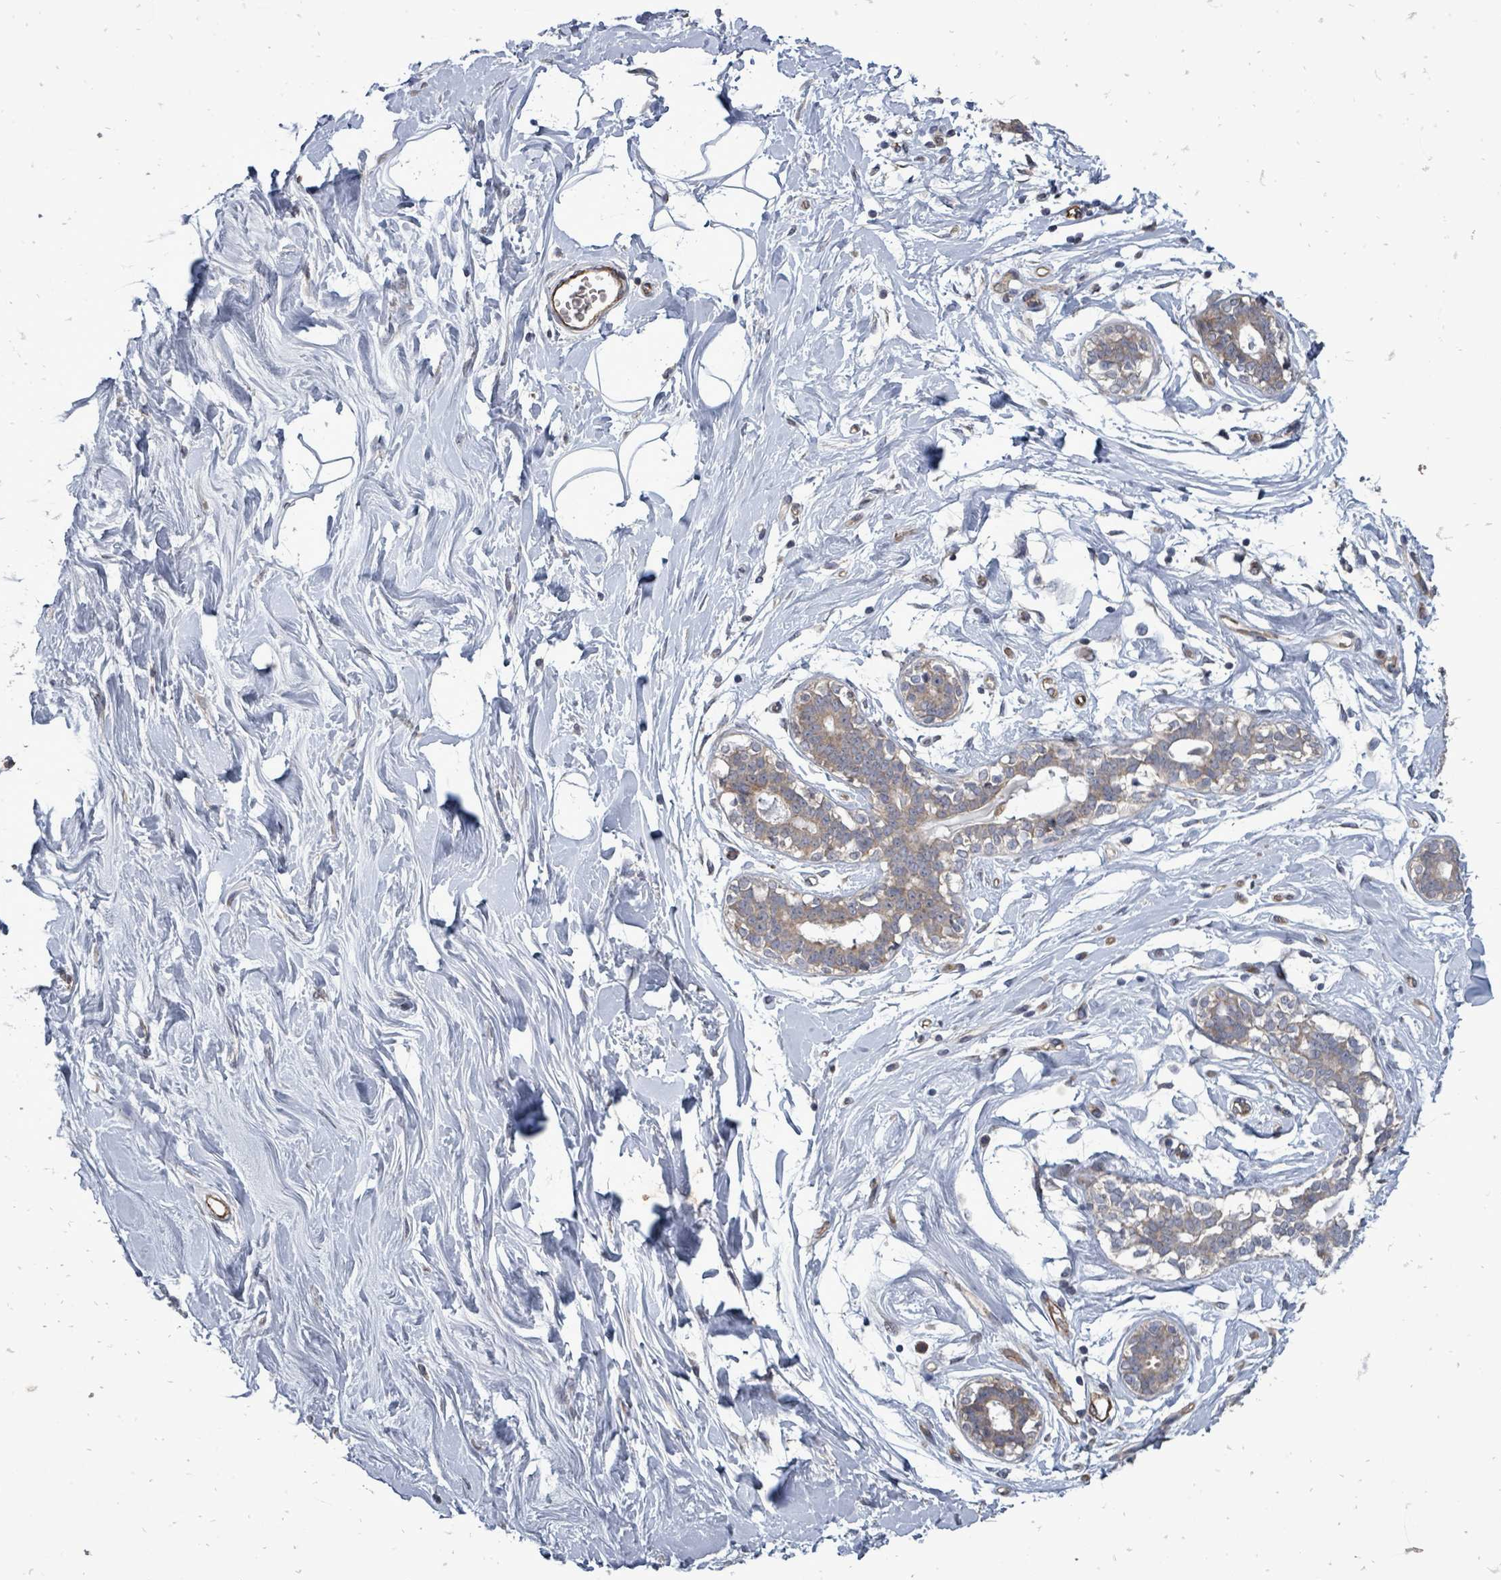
{"staining": {"intensity": "negative", "quantity": "none", "location": "none"}, "tissue": "adipose tissue", "cell_type": "Adipocytes", "image_type": "normal", "snomed": [{"axis": "morphology", "description": "Normal tissue, NOS"}, {"axis": "topography", "description": "Breast"}], "caption": "The image displays no staining of adipocytes in benign adipose tissue. Nuclei are stained in blue.", "gene": "RALGAPB", "patient": {"sex": "female", "age": 26}}